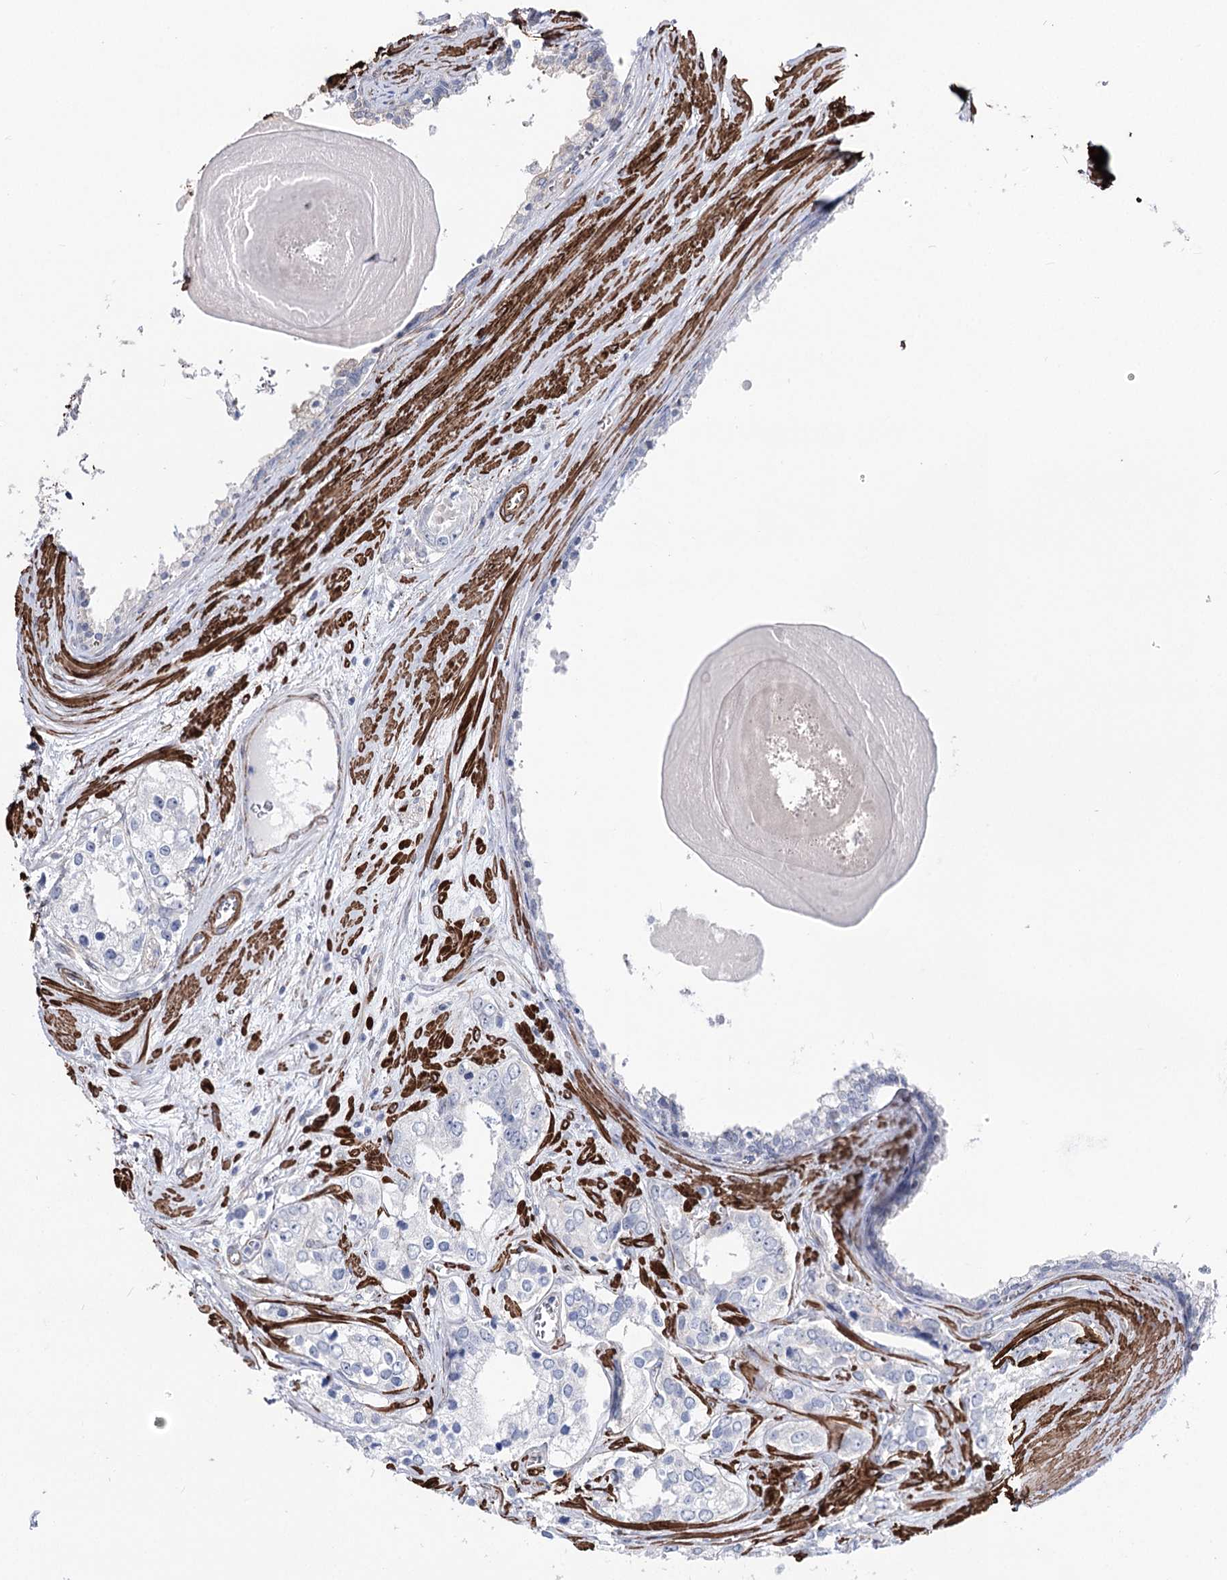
{"staining": {"intensity": "negative", "quantity": "none", "location": "none"}, "tissue": "prostate cancer", "cell_type": "Tumor cells", "image_type": "cancer", "snomed": [{"axis": "morphology", "description": "Adenocarcinoma, High grade"}, {"axis": "topography", "description": "Prostate"}], "caption": "A micrograph of prostate cancer (adenocarcinoma (high-grade)) stained for a protein reveals no brown staining in tumor cells.", "gene": "ARHGAP20", "patient": {"sex": "male", "age": 66}}